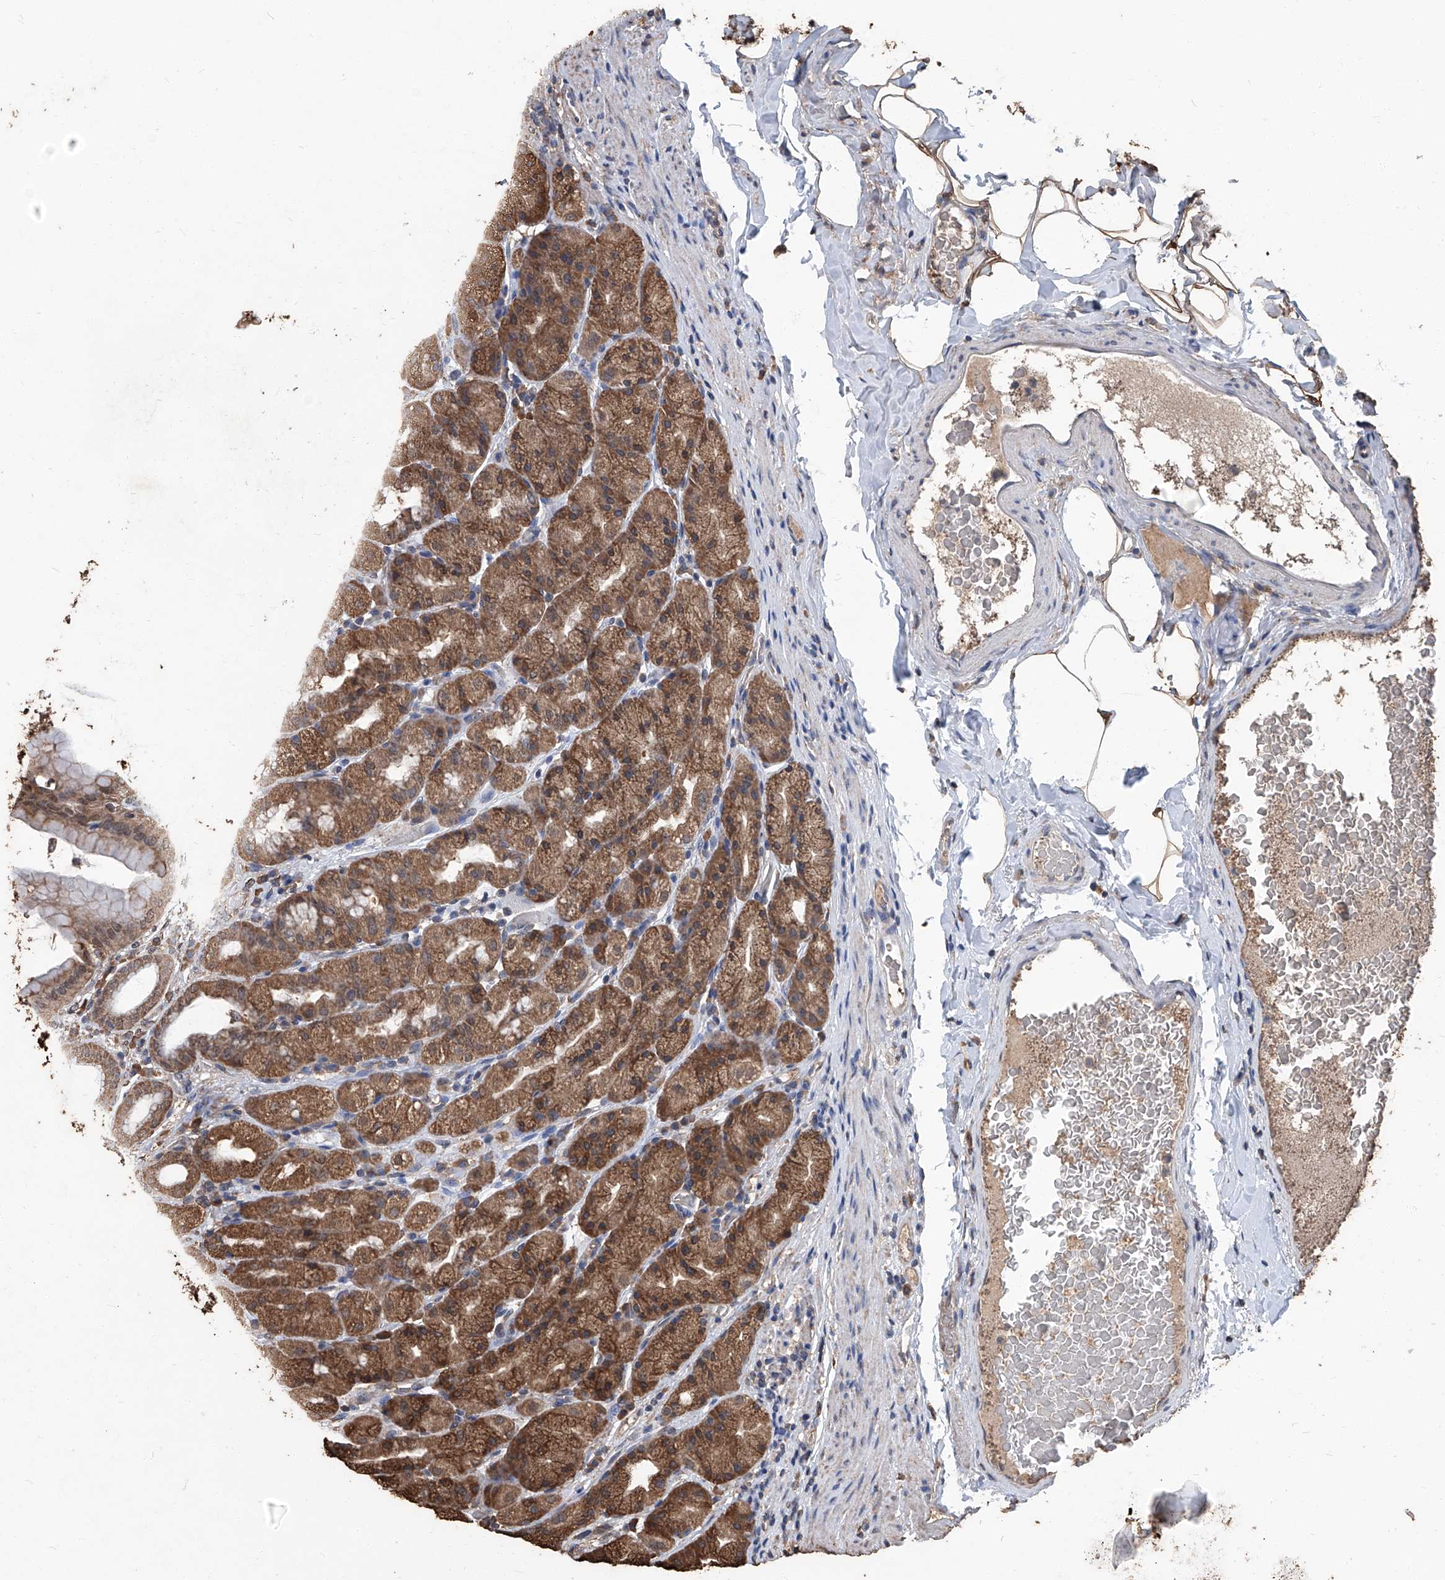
{"staining": {"intensity": "moderate", "quantity": ">75%", "location": "cytoplasmic/membranous"}, "tissue": "stomach", "cell_type": "Glandular cells", "image_type": "normal", "snomed": [{"axis": "morphology", "description": "Normal tissue, NOS"}, {"axis": "topography", "description": "Stomach, upper"}], "caption": "IHC histopathology image of benign stomach: stomach stained using immunohistochemistry shows medium levels of moderate protein expression localized specifically in the cytoplasmic/membranous of glandular cells, appearing as a cytoplasmic/membranous brown color.", "gene": "STARD7", "patient": {"sex": "male", "age": 68}}